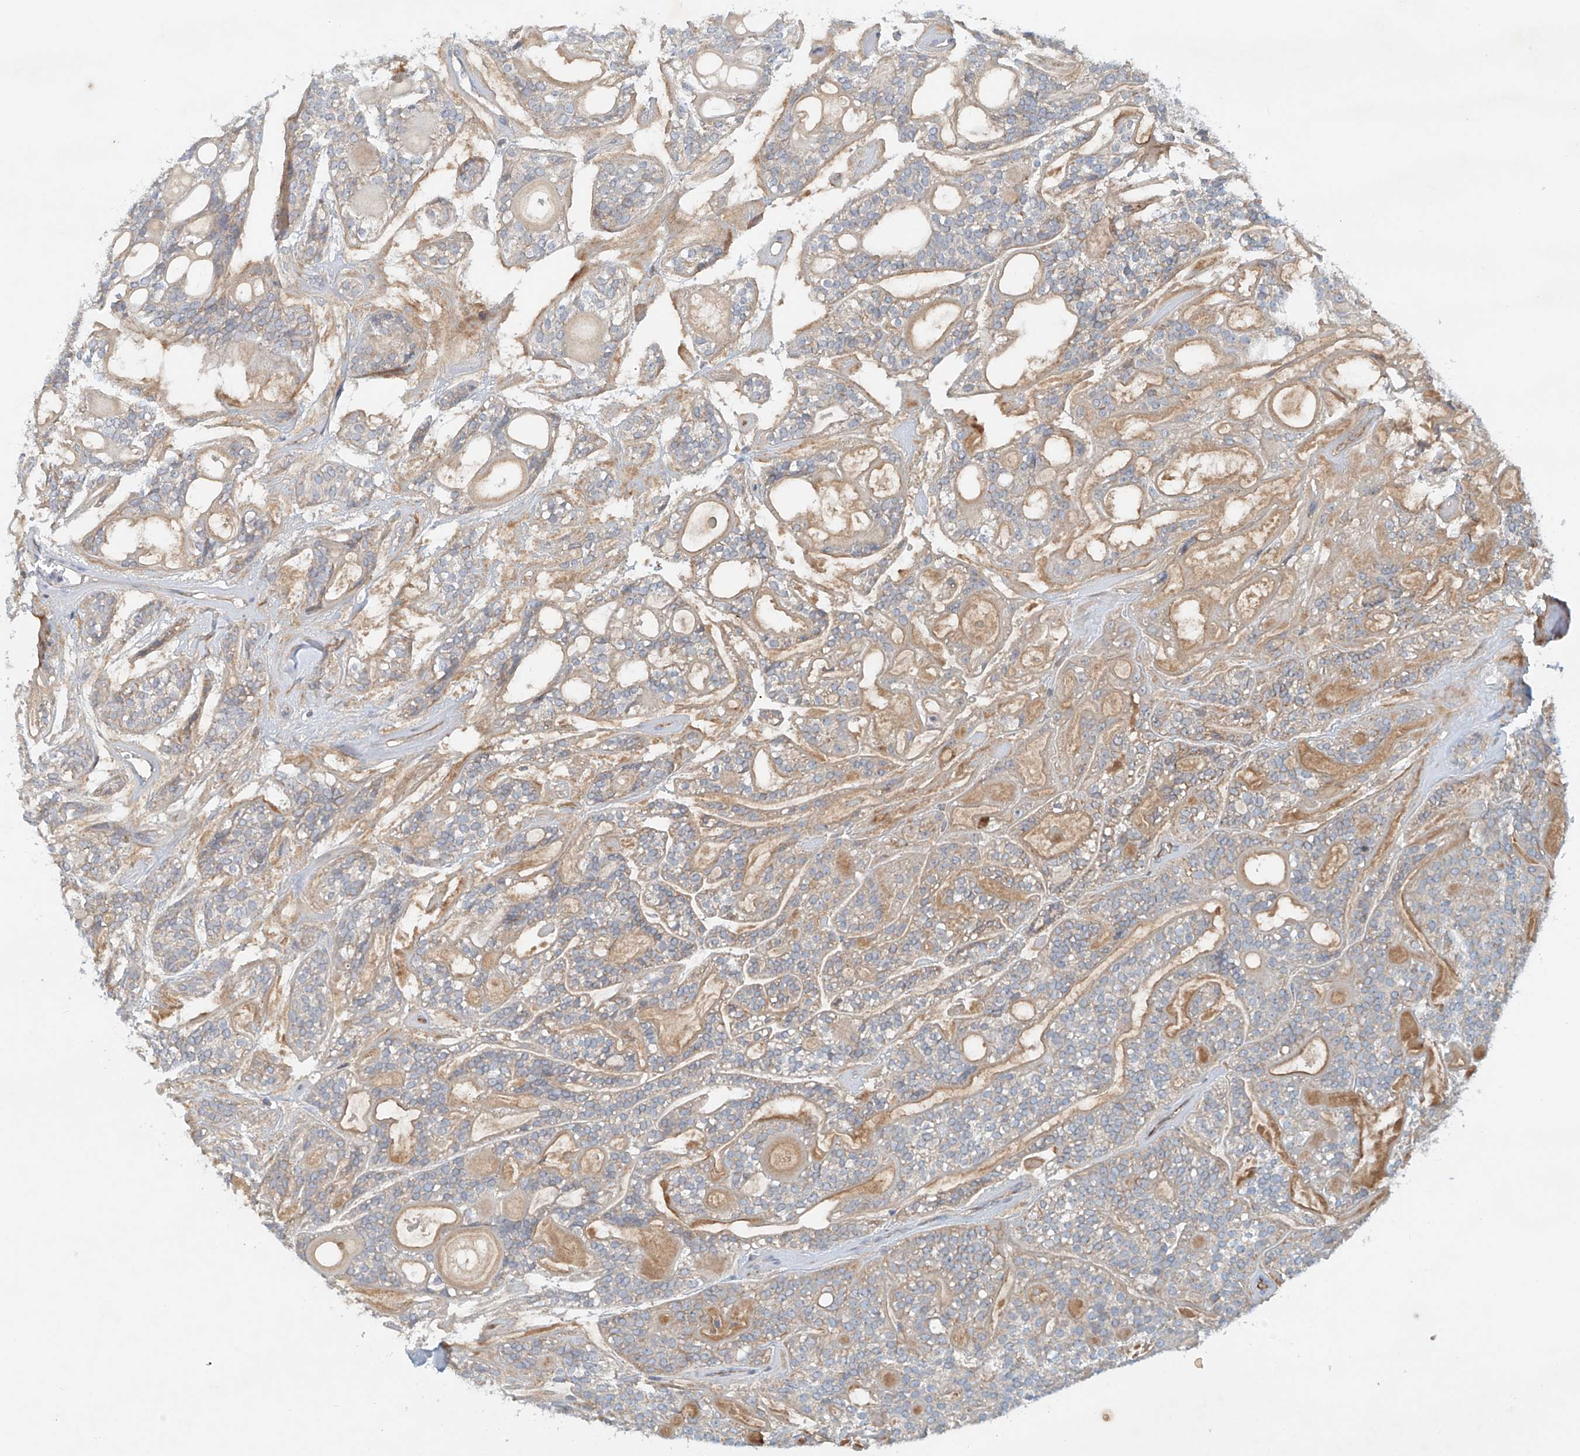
{"staining": {"intensity": "weak", "quantity": "25%-75%", "location": "cytoplasmic/membranous"}, "tissue": "head and neck cancer", "cell_type": "Tumor cells", "image_type": "cancer", "snomed": [{"axis": "morphology", "description": "Adenocarcinoma, NOS"}, {"axis": "topography", "description": "Head-Neck"}], "caption": "This histopathology image displays immunohistochemistry (IHC) staining of human head and neck cancer, with low weak cytoplasmic/membranous staining in approximately 25%-75% of tumor cells.", "gene": "LYRM9", "patient": {"sex": "male", "age": 66}}